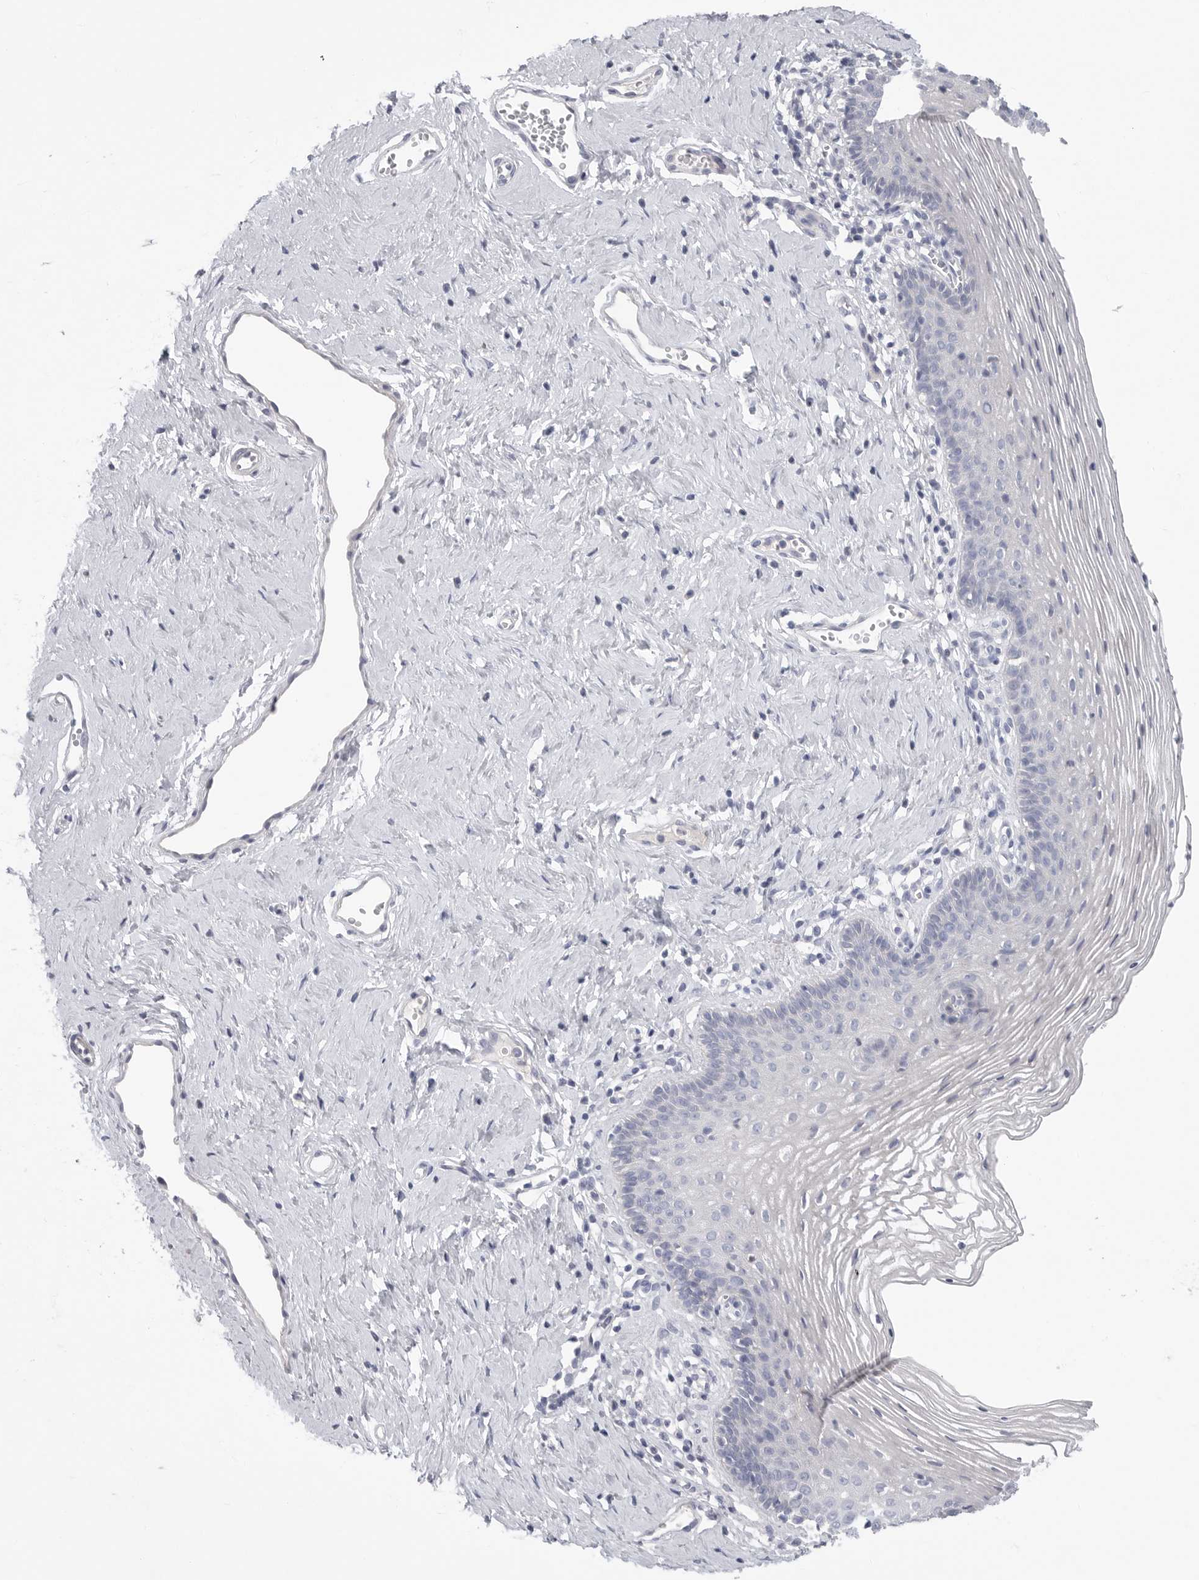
{"staining": {"intensity": "negative", "quantity": "none", "location": "none"}, "tissue": "vagina", "cell_type": "Squamous epithelial cells", "image_type": "normal", "snomed": [{"axis": "morphology", "description": "Normal tissue, NOS"}, {"axis": "topography", "description": "Vagina"}], "caption": "A histopathology image of human vagina is negative for staining in squamous epithelial cells.", "gene": "CAMK2B", "patient": {"sex": "female", "age": 32}}